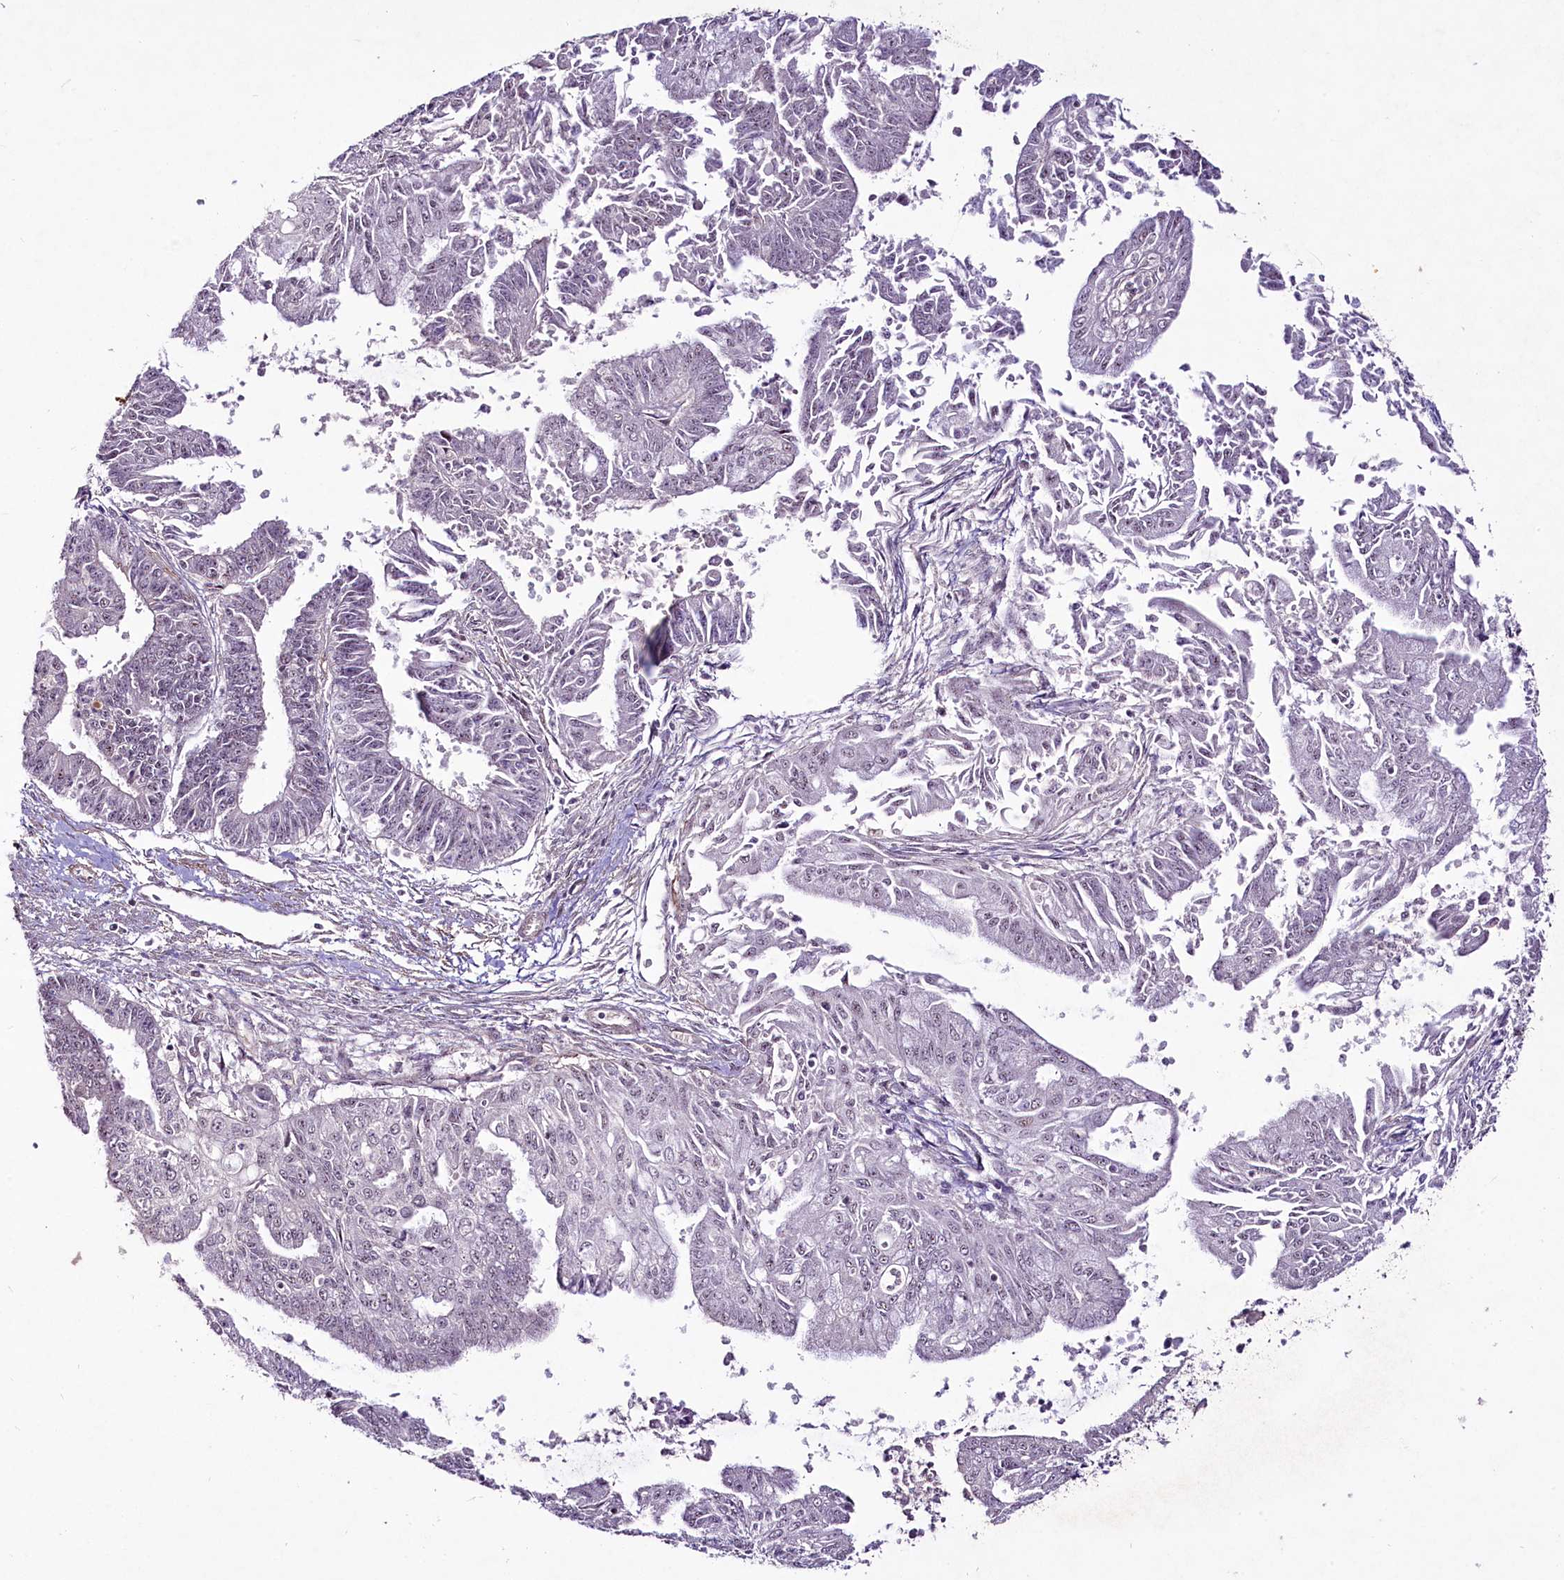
{"staining": {"intensity": "negative", "quantity": "none", "location": "none"}, "tissue": "endometrial cancer", "cell_type": "Tumor cells", "image_type": "cancer", "snomed": [{"axis": "morphology", "description": "Adenocarcinoma, NOS"}, {"axis": "topography", "description": "Endometrium"}], "caption": "This histopathology image is of endometrial cancer stained with immunohistochemistry to label a protein in brown with the nuclei are counter-stained blue. There is no positivity in tumor cells. Nuclei are stained in blue.", "gene": "SUSD3", "patient": {"sex": "female", "age": 73}}